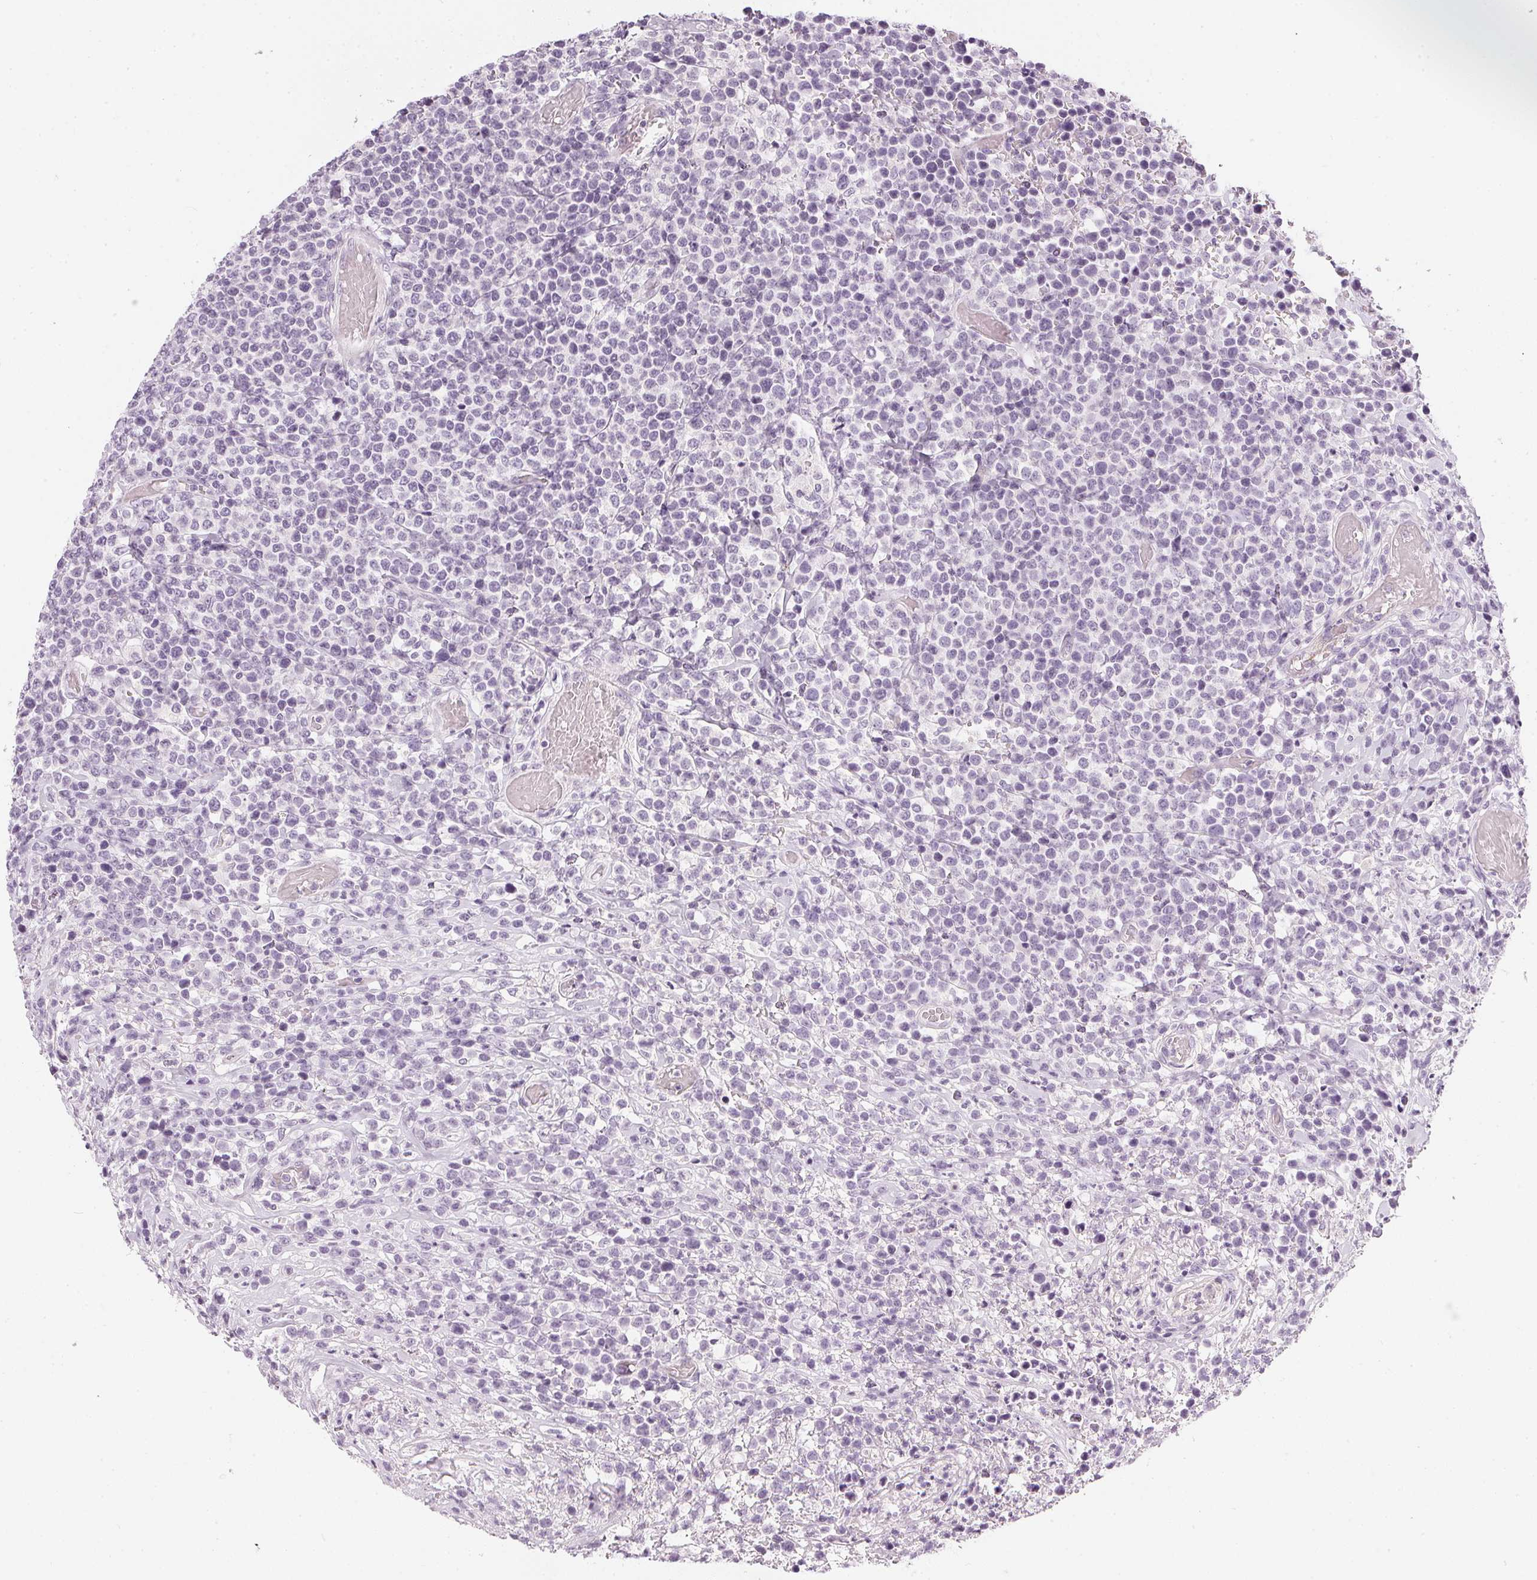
{"staining": {"intensity": "negative", "quantity": "none", "location": "none"}, "tissue": "lymphoma", "cell_type": "Tumor cells", "image_type": "cancer", "snomed": [{"axis": "morphology", "description": "Malignant lymphoma, non-Hodgkin's type, High grade"}, {"axis": "topography", "description": "Soft tissue"}], "caption": "High magnification brightfield microscopy of malignant lymphoma, non-Hodgkin's type (high-grade) stained with DAB (brown) and counterstained with hematoxylin (blue): tumor cells show no significant positivity.", "gene": "CHST4", "patient": {"sex": "female", "age": 56}}